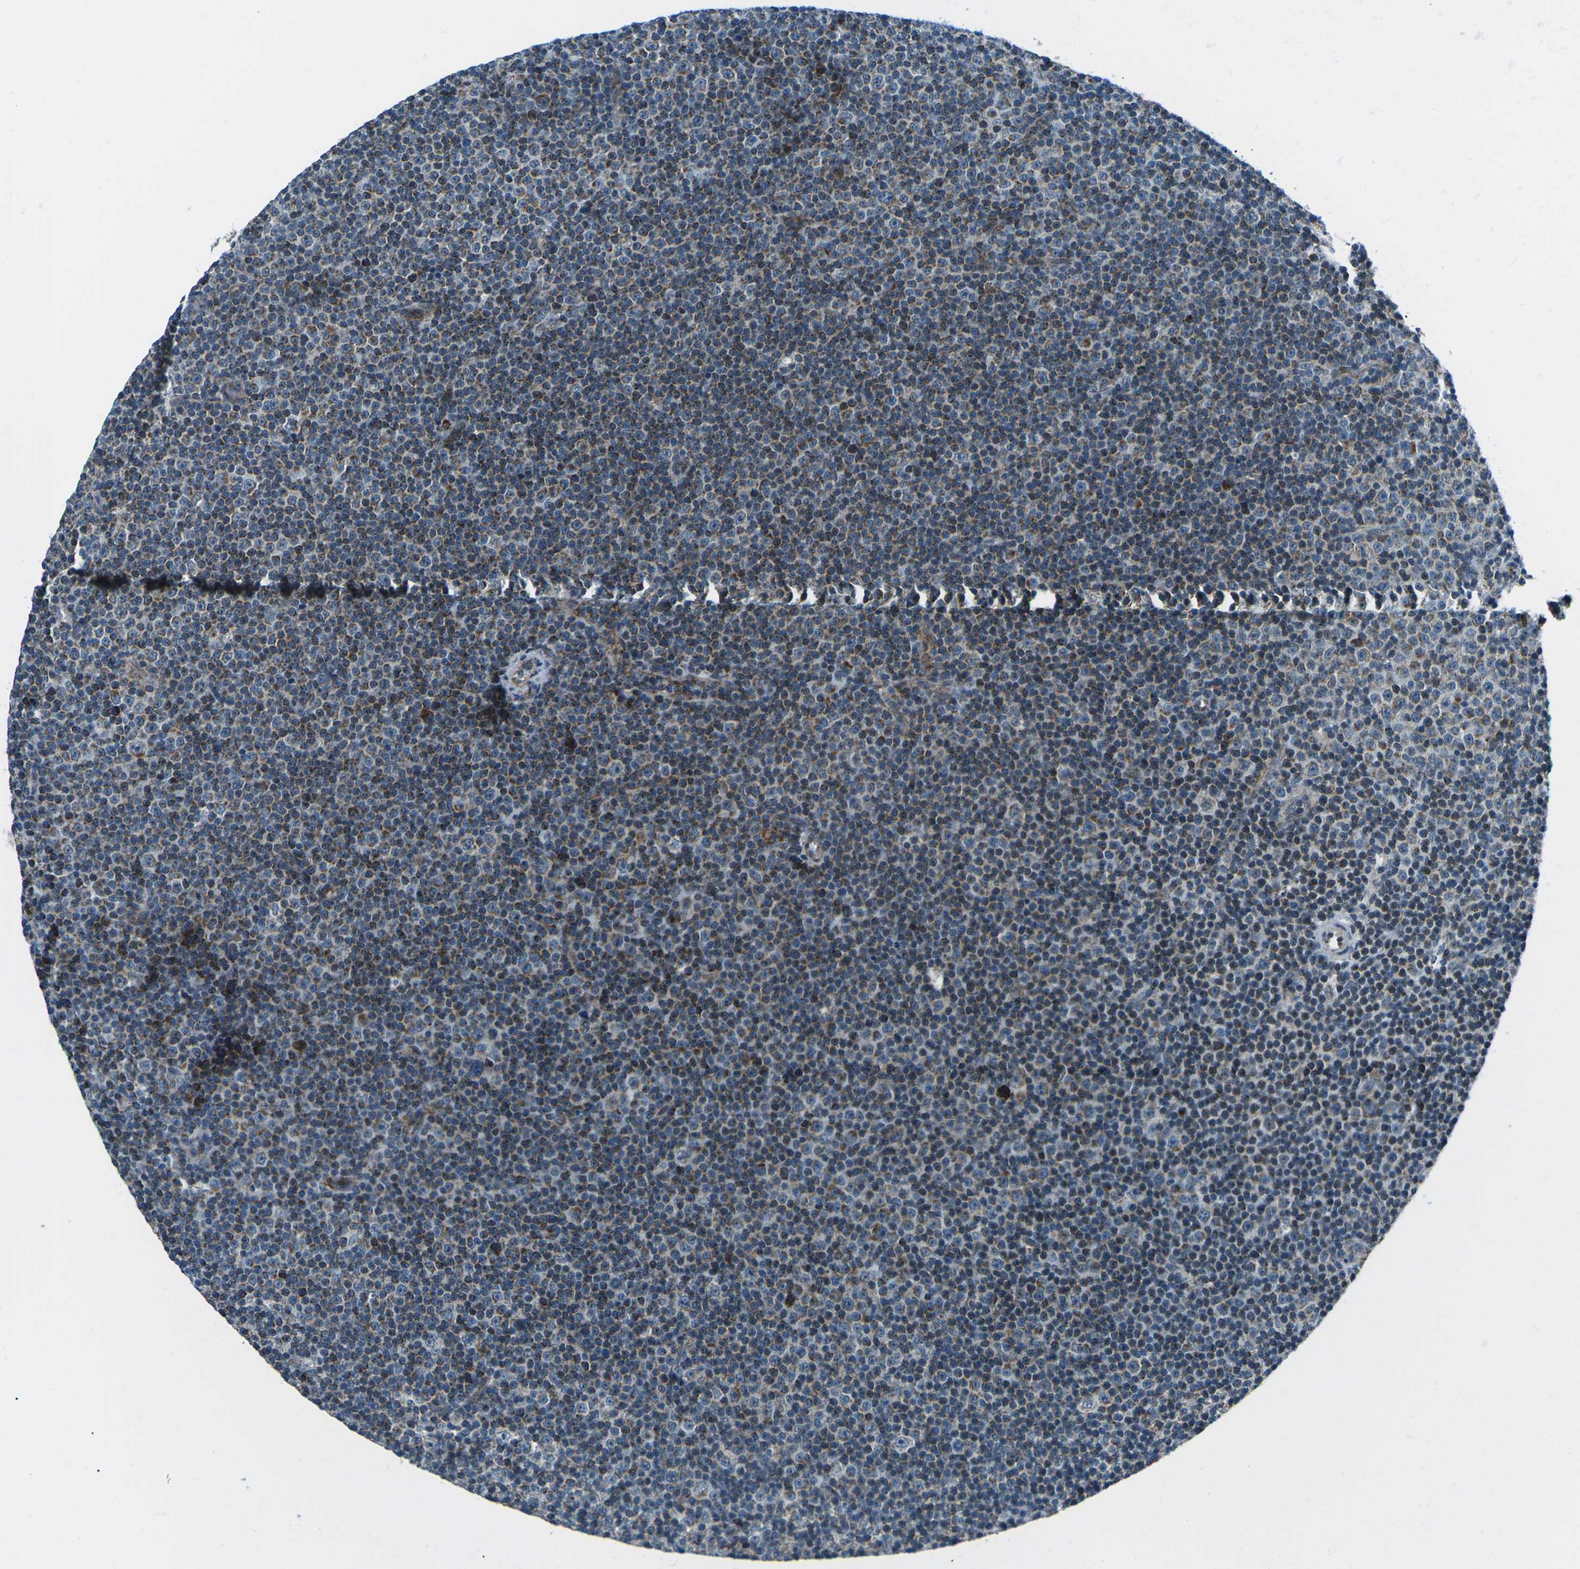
{"staining": {"intensity": "moderate", "quantity": "25%-75%", "location": "cytoplasmic/membranous"}, "tissue": "lymphoma", "cell_type": "Tumor cells", "image_type": "cancer", "snomed": [{"axis": "morphology", "description": "Malignant lymphoma, non-Hodgkin's type, Low grade"}, {"axis": "topography", "description": "Lymph node"}], "caption": "Immunohistochemistry (IHC) (DAB (3,3'-diaminobenzidine)) staining of lymphoma displays moderate cytoplasmic/membranous protein staining in approximately 25%-75% of tumor cells. Nuclei are stained in blue.", "gene": "RFESD", "patient": {"sex": "female", "age": 67}}